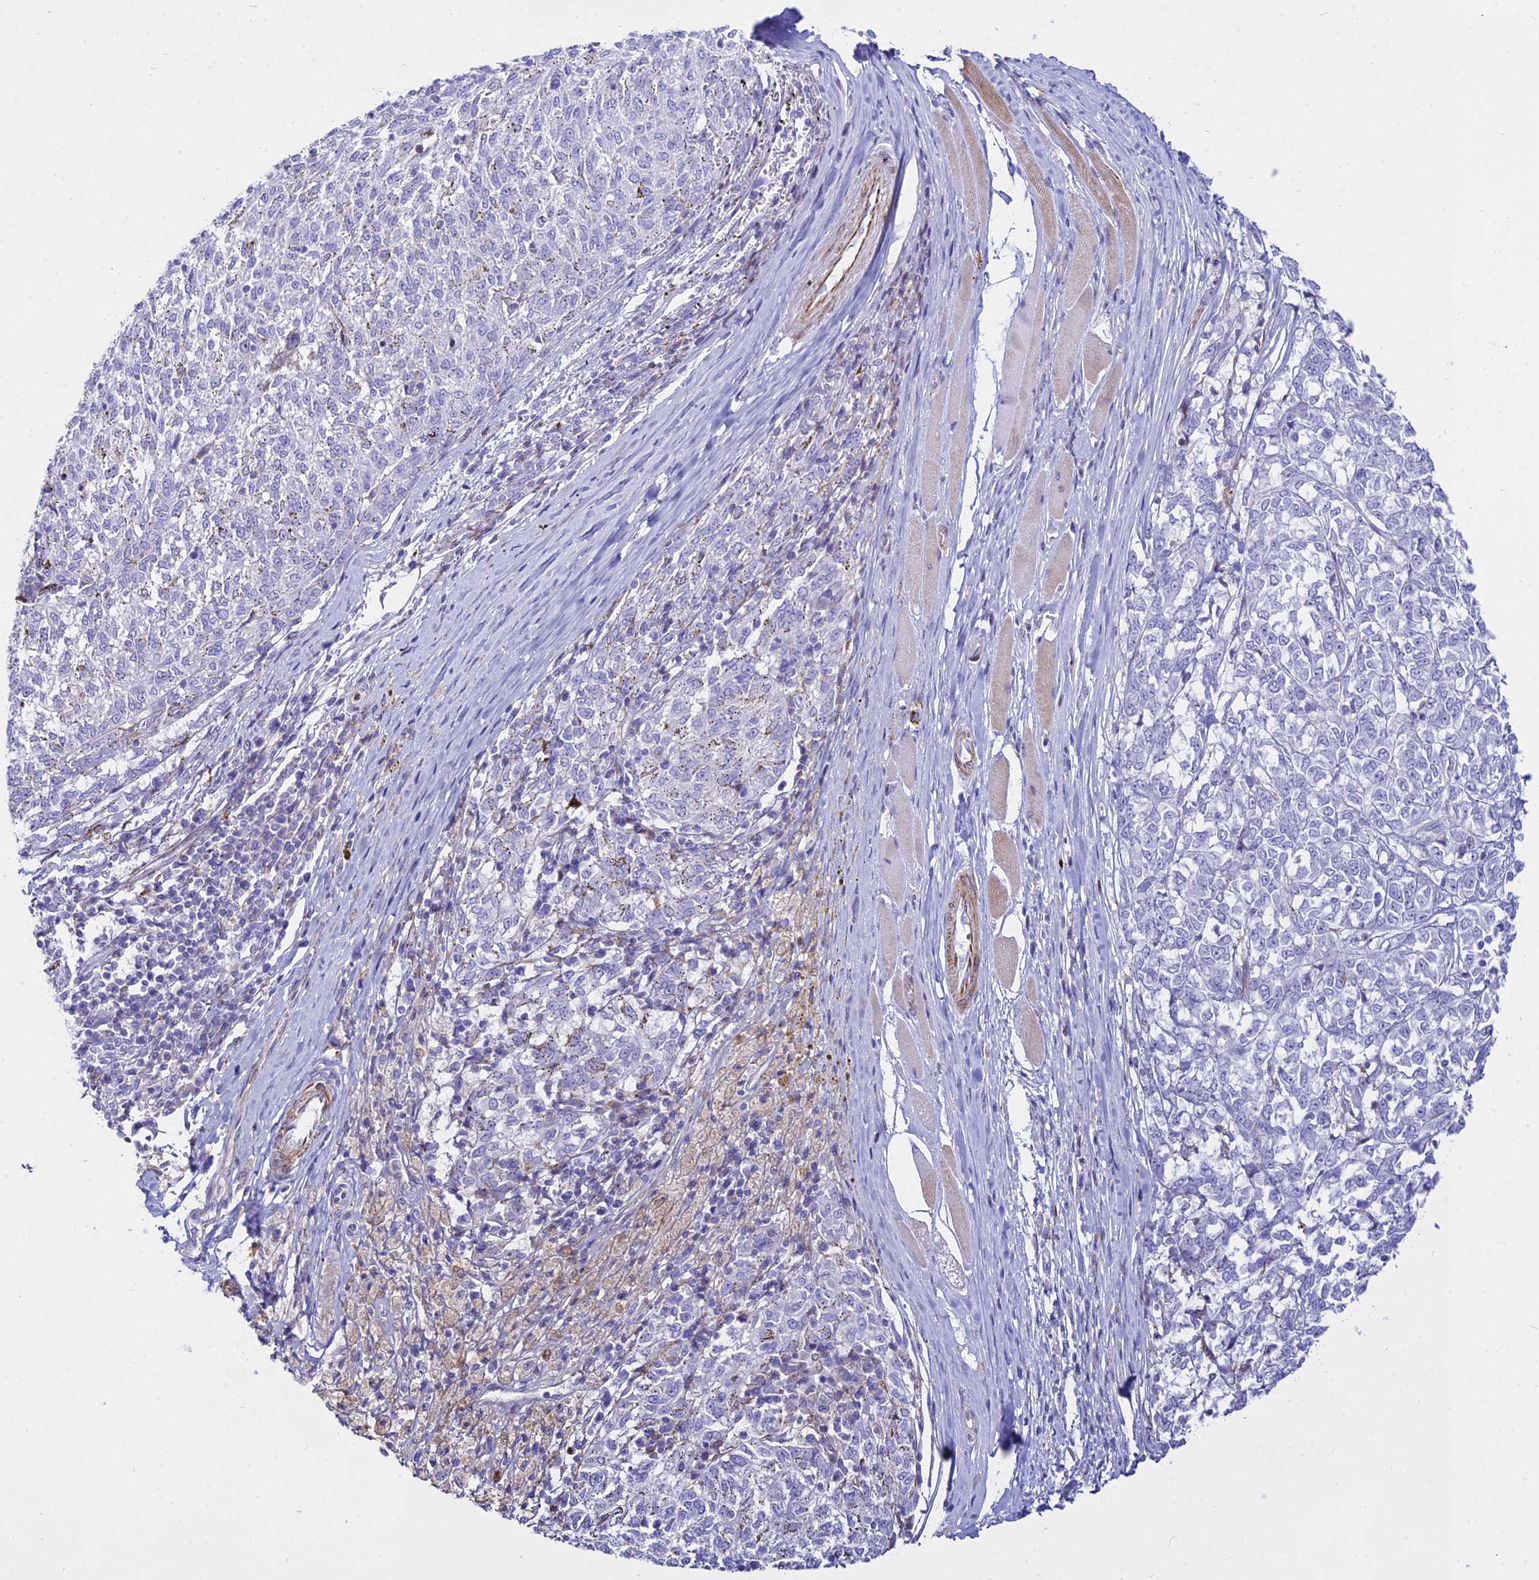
{"staining": {"intensity": "negative", "quantity": "none", "location": "none"}, "tissue": "melanoma", "cell_type": "Tumor cells", "image_type": "cancer", "snomed": [{"axis": "morphology", "description": "Malignant melanoma, NOS"}, {"axis": "topography", "description": "Skin"}], "caption": "DAB immunohistochemical staining of human malignant melanoma reveals no significant staining in tumor cells.", "gene": "DLX1", "patient": {"sex": "female", "age": 72}}